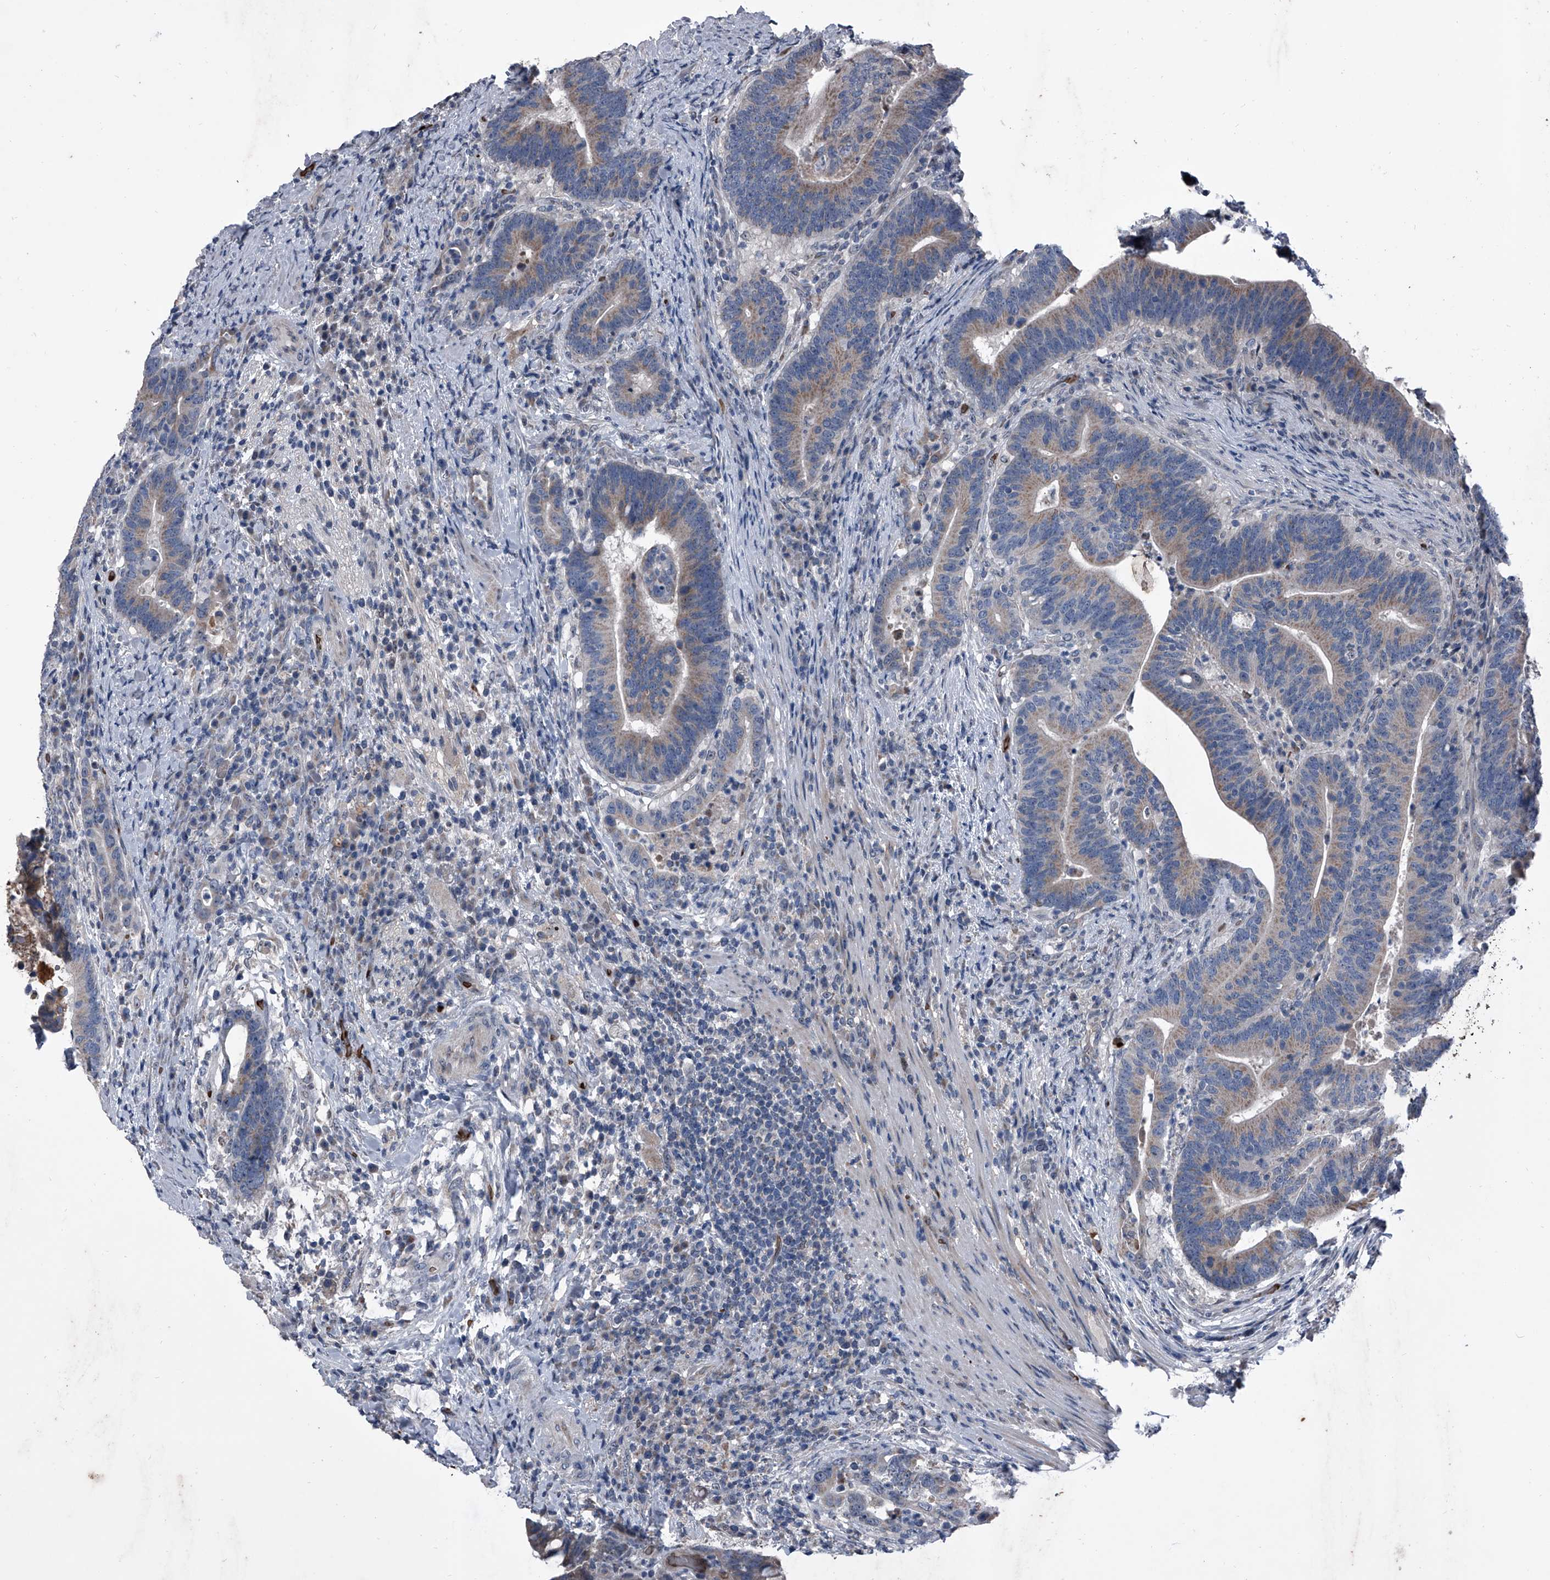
{"staining": {"intensity": "weak", "quantity": "25%-75%", "location": "cytoplasmic/membranous"}, "tissue": "colorectal cancer", "cell_type": "Tumor cells", "image_type": "cancer", "snomed": [{"axis": "morphology", "description": "Adenocarcinoma, NOS"}, {"axis": "topography", "description": "Colon"}], "caption": "Immunohistochemical staining of colorectal adenocarcinoma demonstrates low levels of weak cytoplasmic/membranous protein staining in about 25%-75% of tumor cells. (Brightfield microscopy of DAB IHC at high magnification).", "gene": "CEP85L", "patient": {"sex": "female", "age": 66}}